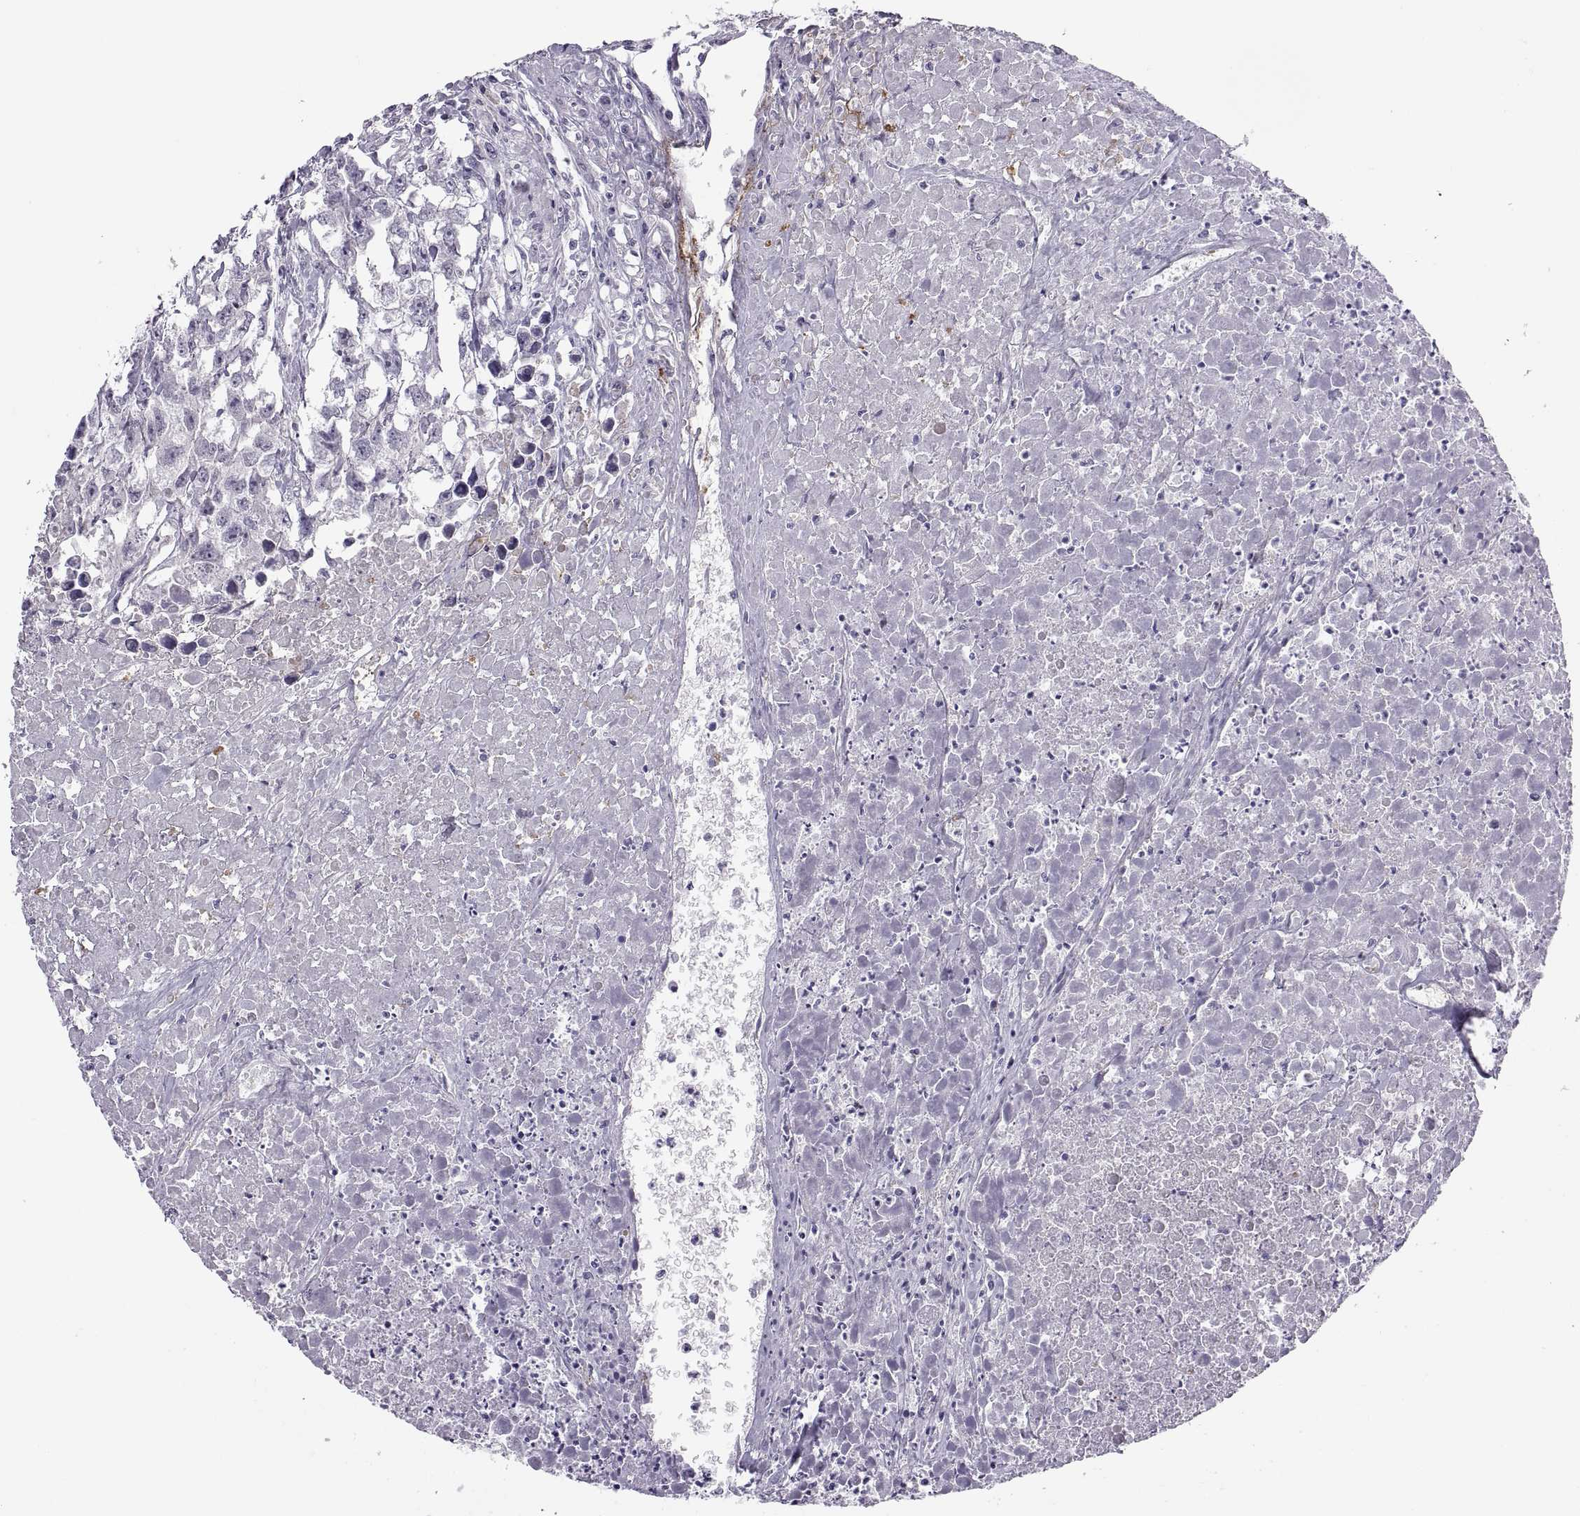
{"staining": {"intensity": "negative", "quantity": "none", "location": "none"}, "tissue": "testis cancer", "cell_type": "Tumor cells", "image_type": "cancer", "snomed": [{"axis": "morphology", "description": "Carcinoma, Embryonal, NOS"}, {"axis": "morphology", "description": "Teratoma, malignant, NOS"}, {"axis": "topography", "description": "Testis"}], "caption": "Histopathology image shows no protein positivity in tumor cells of malignant teratoma (testis) tissue.", "gene": "TTC21A", "patient": {"sex": "male", "age": 44}}